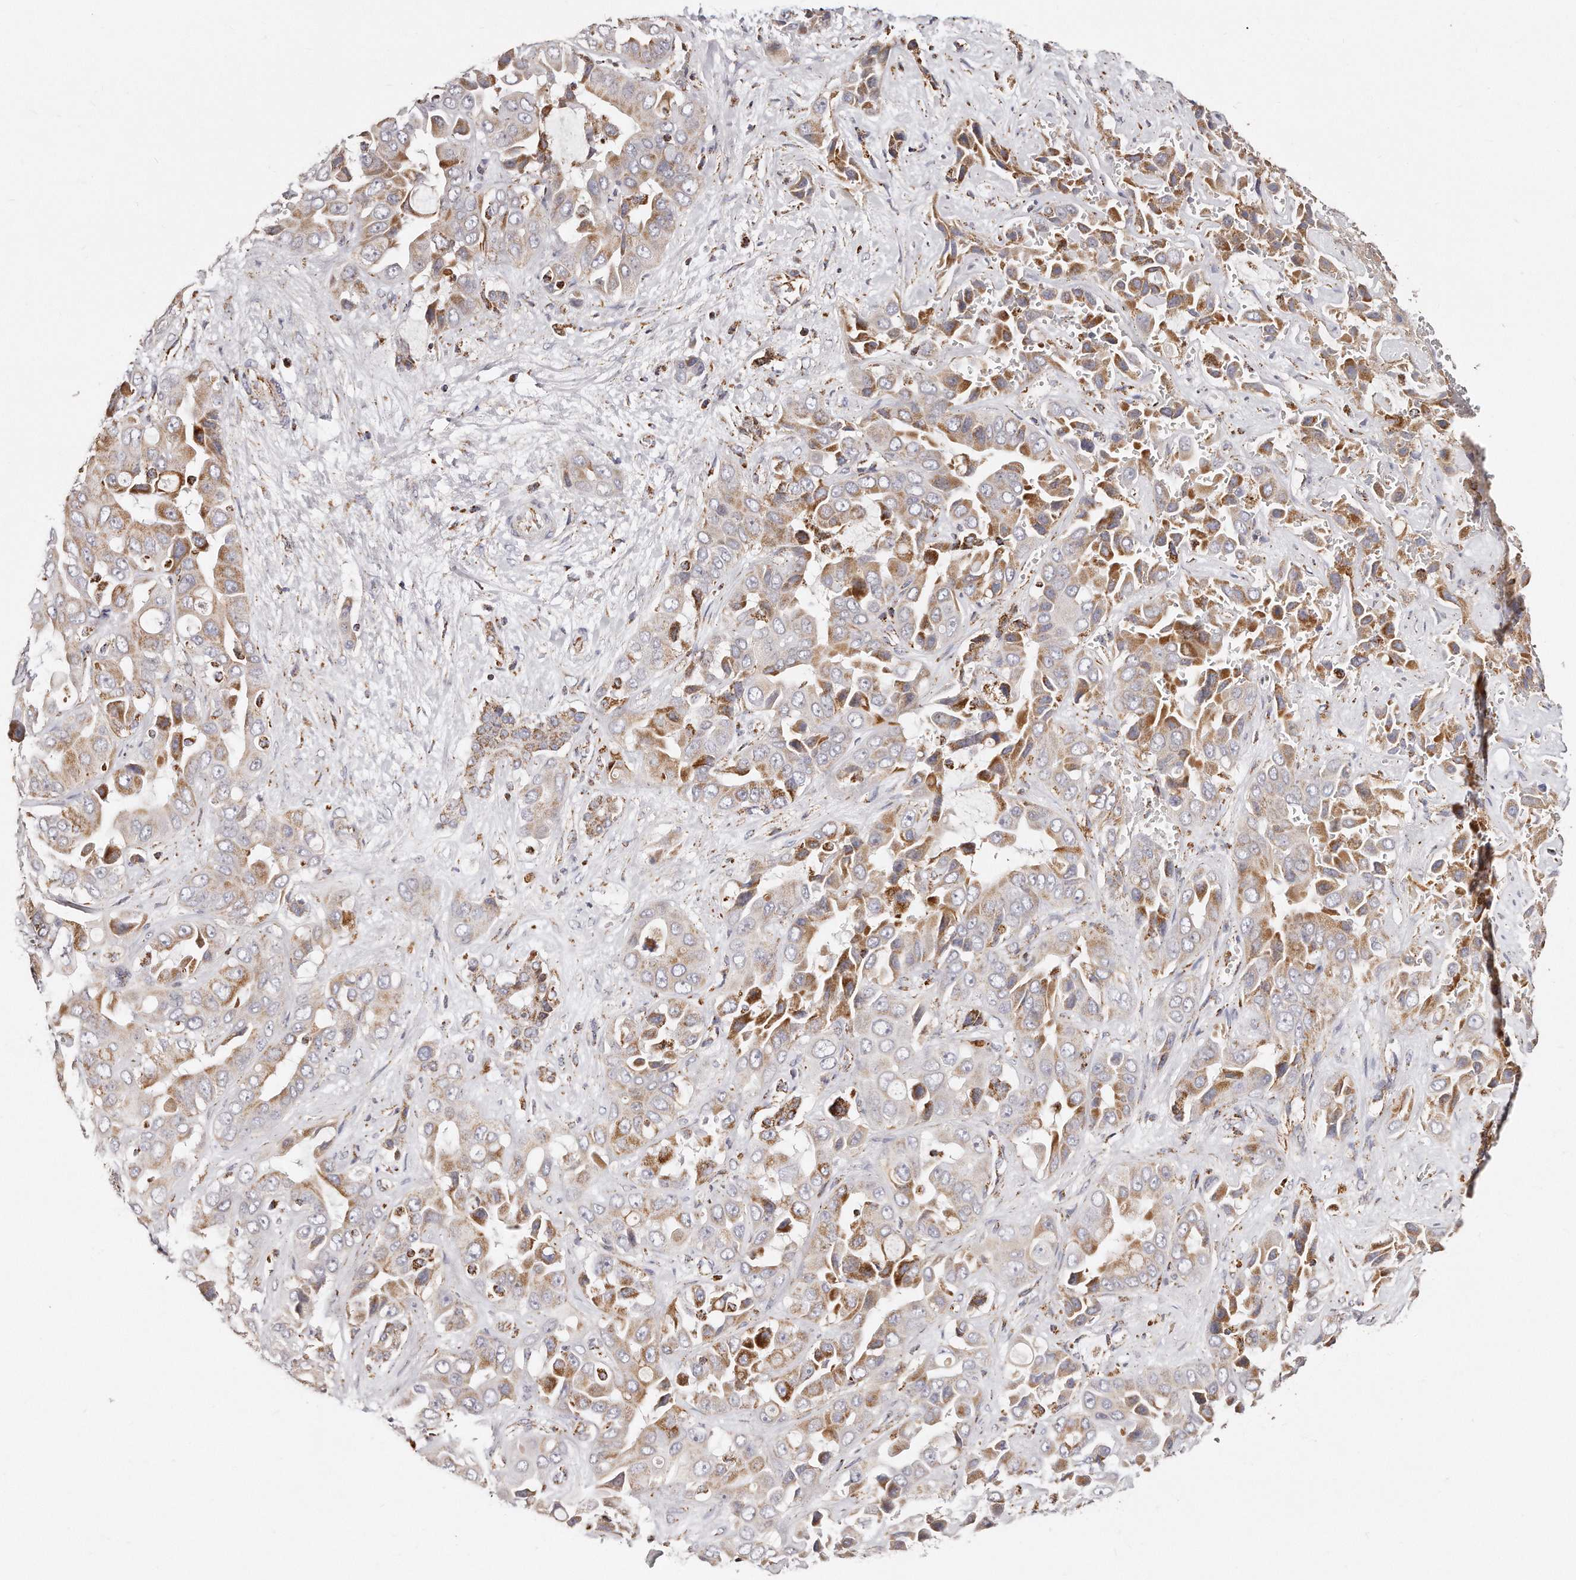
{"staining": {"intensity": "moderate", "quantity": ">75%", "location": "cytoplasmic/membranous"}, "tissue": "liver cancer", "cell_type": "Tumor cells", "image_type": "cancer", "snomed": [{"axis": "morphology", "description": "Cholangiocarcinoma"}, {"axis": "topography", "description": "Liver"}], "caption": "Cholangiocarcinoma (liver) stained with a protein marker displays moderate staining in tumor cells.", "gene": "RTKN", "patient": {"sex": "female", "age": 52}}